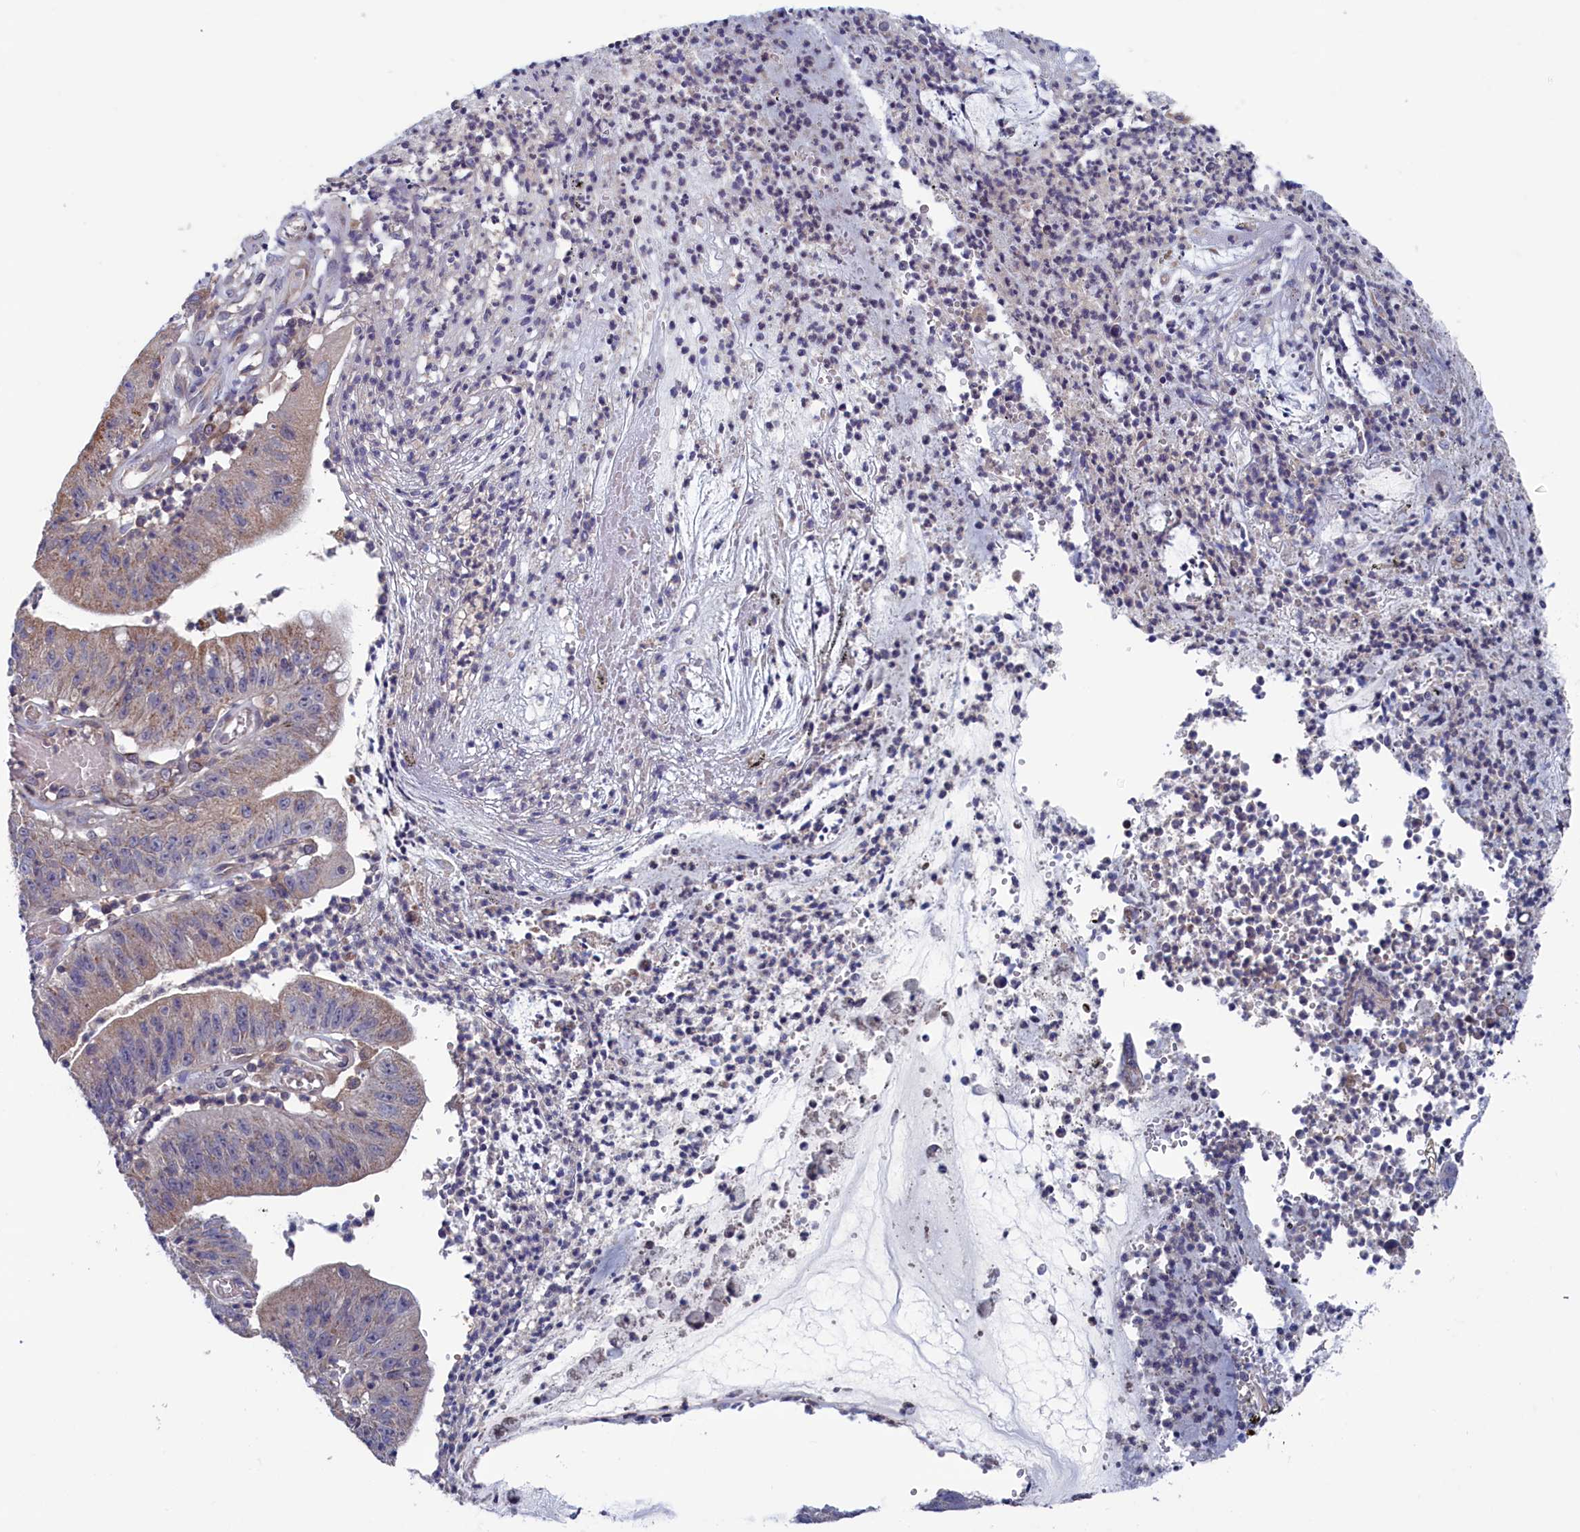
{"staining": {"intensity": "moderate", "quantity": "25%-75%", "location": "cytoplasmic/membranous"}, "tissue": "stomach cancer", "cell_type": "Tumor cells", "image_type": "cancer", "snomed": [{"axis": "morphology", "description": "Adenocarcinoma, NOS"}, {"axis": "topography", "description": "Stomach"}], "caption": "Stomach cancer stained with a brown dye reveals moderate cytoplasmic/membranous positive expression in approximately 25%-75% of tumor cells.", "gene": "SPATA13", "patient": {"sex": "male", "age": 59}}